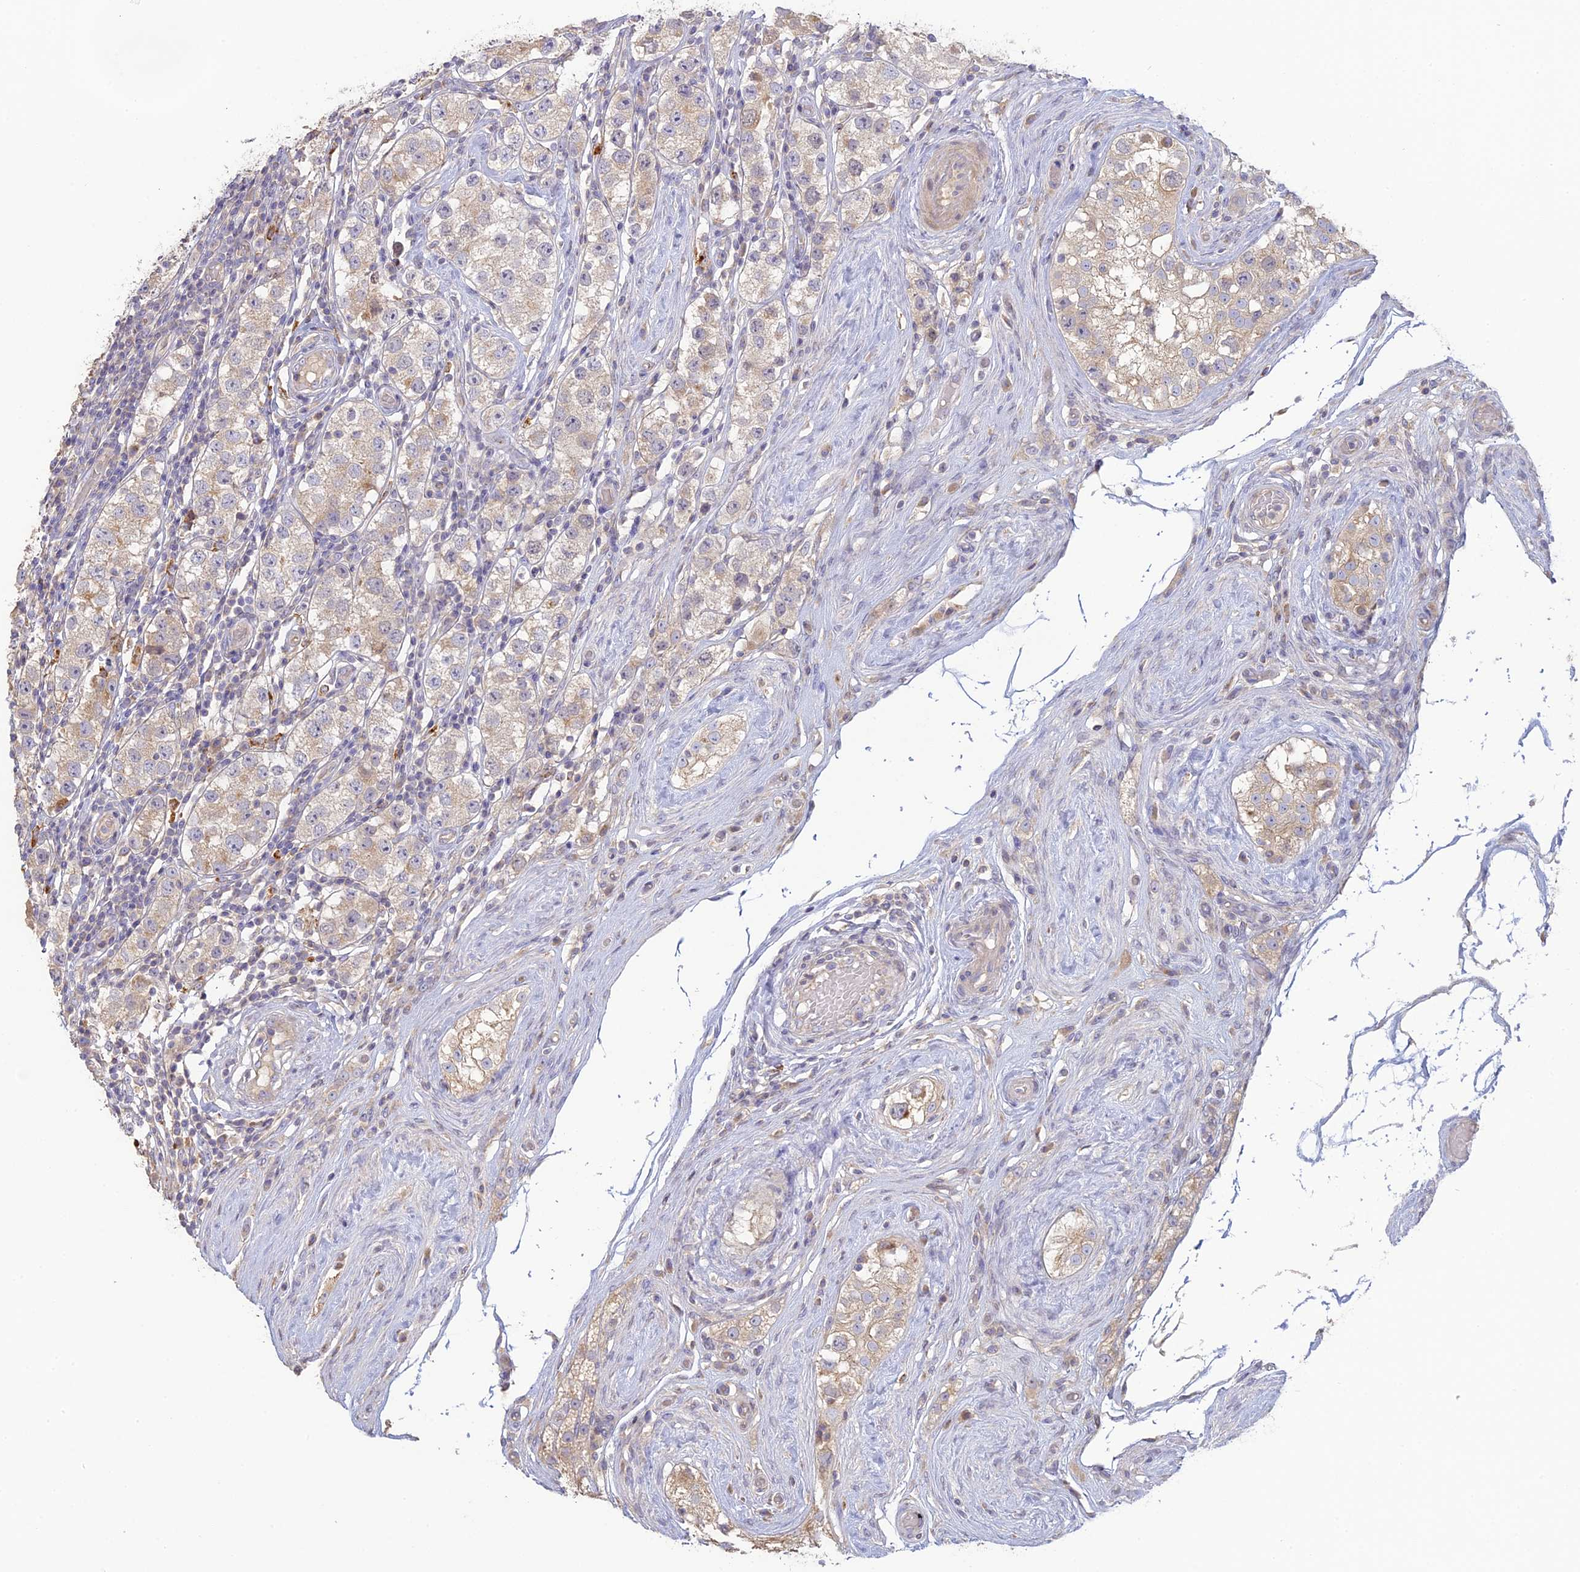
{"staining": {"intensity": "weak", "quantity": ">75%", "location": "cytoplasmic/membranous"}, "tissue": "testis cancer", "cell_type": "Tumor cells", "image_type": "cancer", "snomed": [{"axis": "morphology", "description": "Seminoma, NOS"}, {"axis": "topography", "description": "Testis"}], "caption": "Testis seminoma tissue demonstrates weak cytoplasmic/membranous staining in about >75% of tumor cells (DAB = brown stain, brightfield microscopy at high magnification).", "gene": "SFT2D2", "patient": {"sex": "male", "age": 34}}